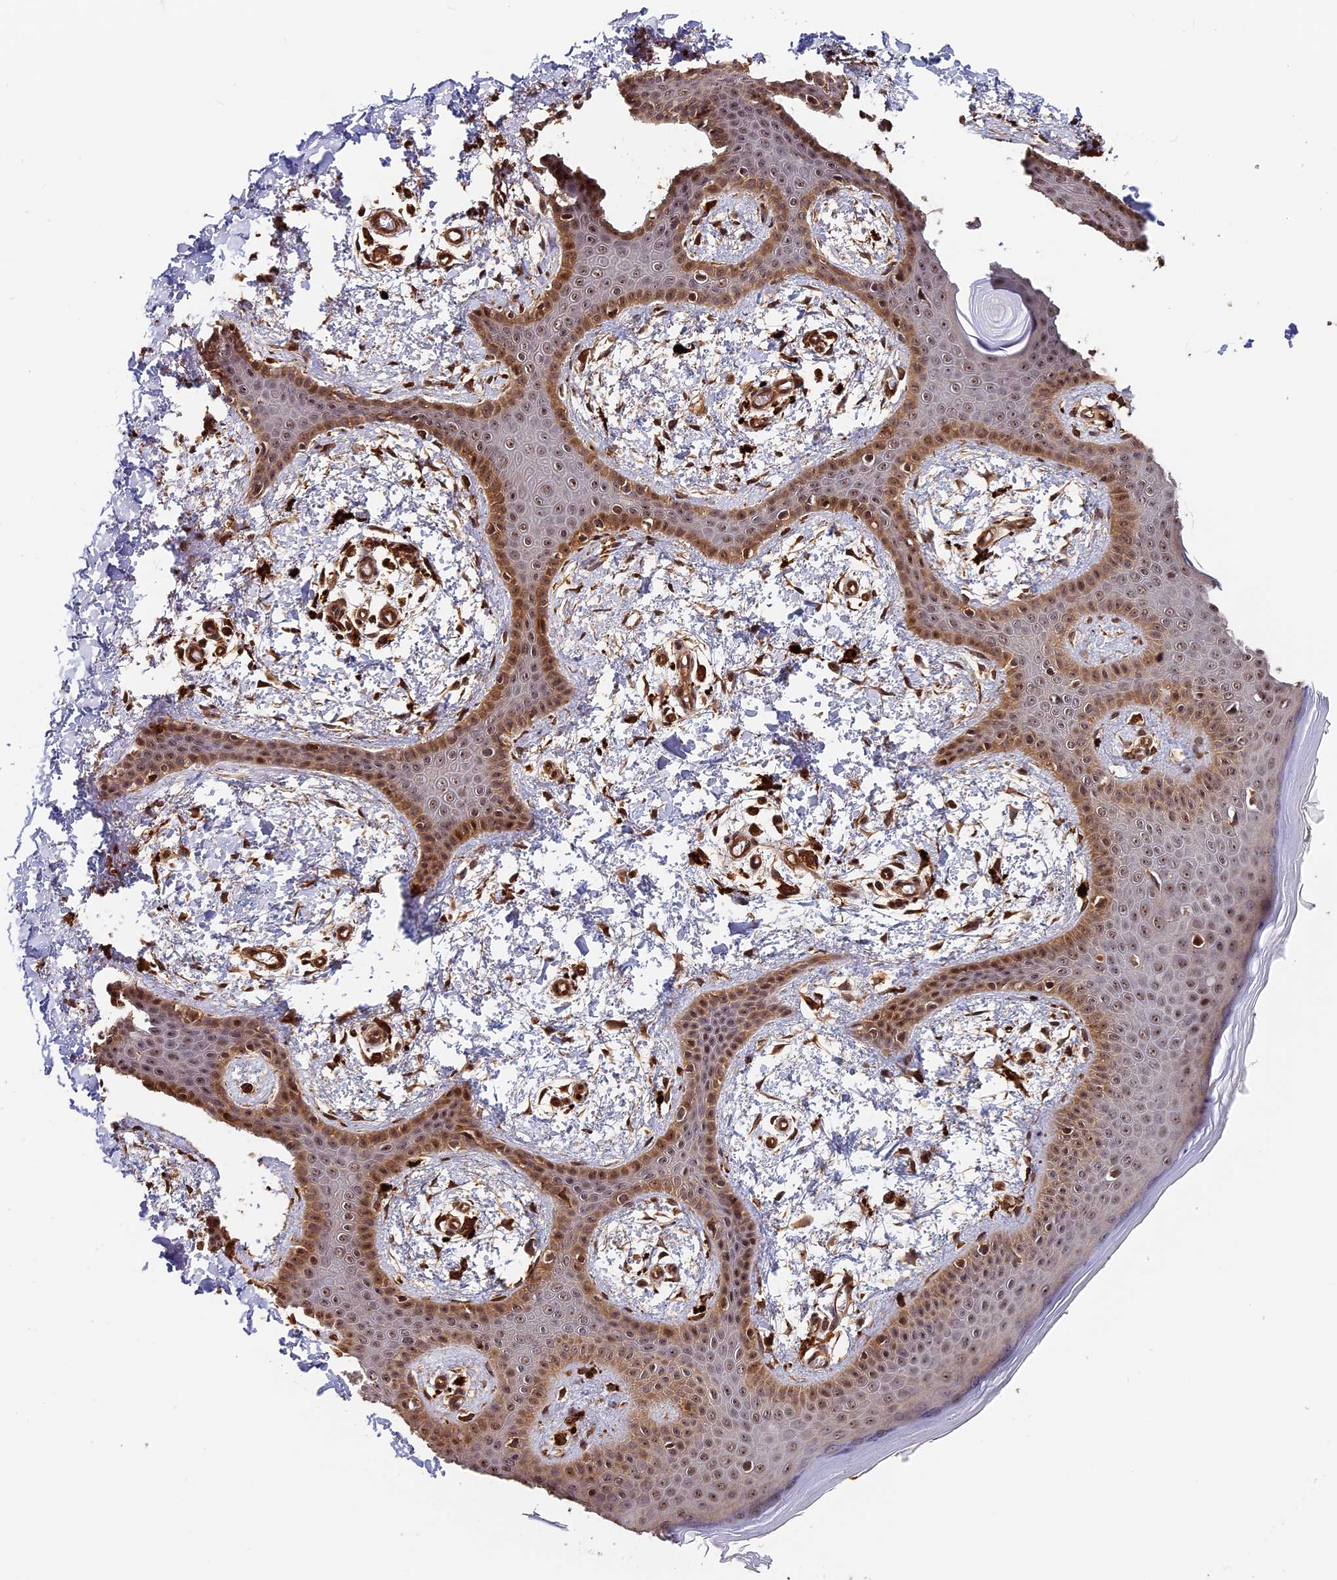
{"staining": {"intensity": "strong", "quantity": ">75%", "location": "cytoplasmic/membranous,nuclear"}, "tissue": "skin", "cell_type": "Fibroblasts", "image_type": "normal", "snomed": [{"axis": "morphology", "description": "Normal tissue, NOS"}, {"axis": "topography", "description": "Skin"}], "caption": "Unremarkable skin was stained to show a protein in brown. There is high levels of strong cytoplasmic/membranous,nuclear positivity in approximately >75% of fibroblasts. (DAB (3,3'-diaminobenzidine) = brown stain, brightfield microscopy at high magnification).", "gene": "MMP15", "patient": {"sex": "male", "age": 36}}